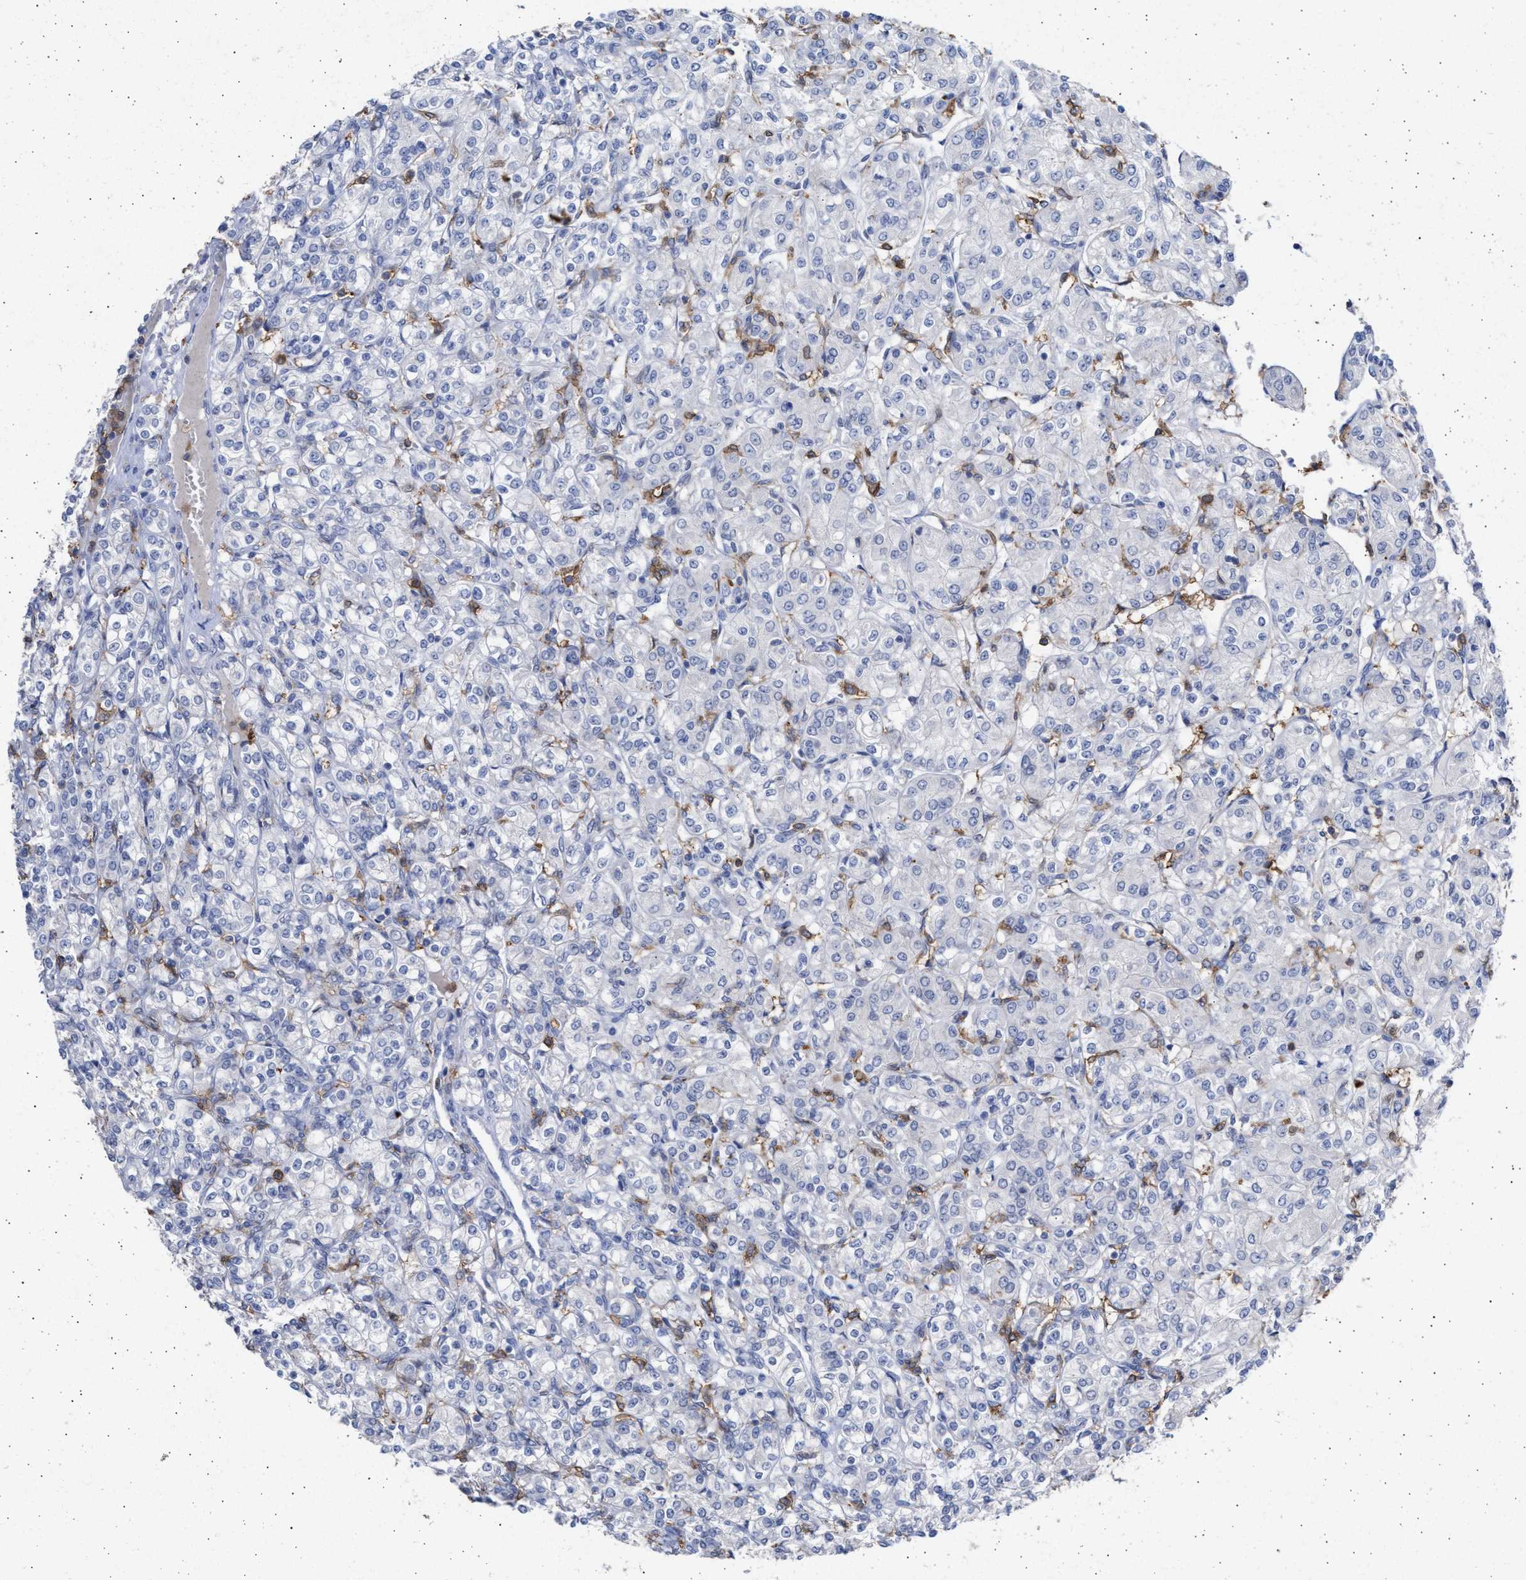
{"staining": {"intensity": "negative", "quantity": "none", "location": "none"}, "tissue": "renal cancer", "cell_type": "Tumor cells", "image_type": "cancer", "snomed": [{"axis": "morphology", "description": "Adenocarcinoma, NOS"}, {"axis": "topography", "description": "Kidney"}], "caption": "Tumor cells show no significant protein expression in renal adenocarcinoma.", "gene": "FCER1A", "patient": {"sex": "male", "age": 77}}